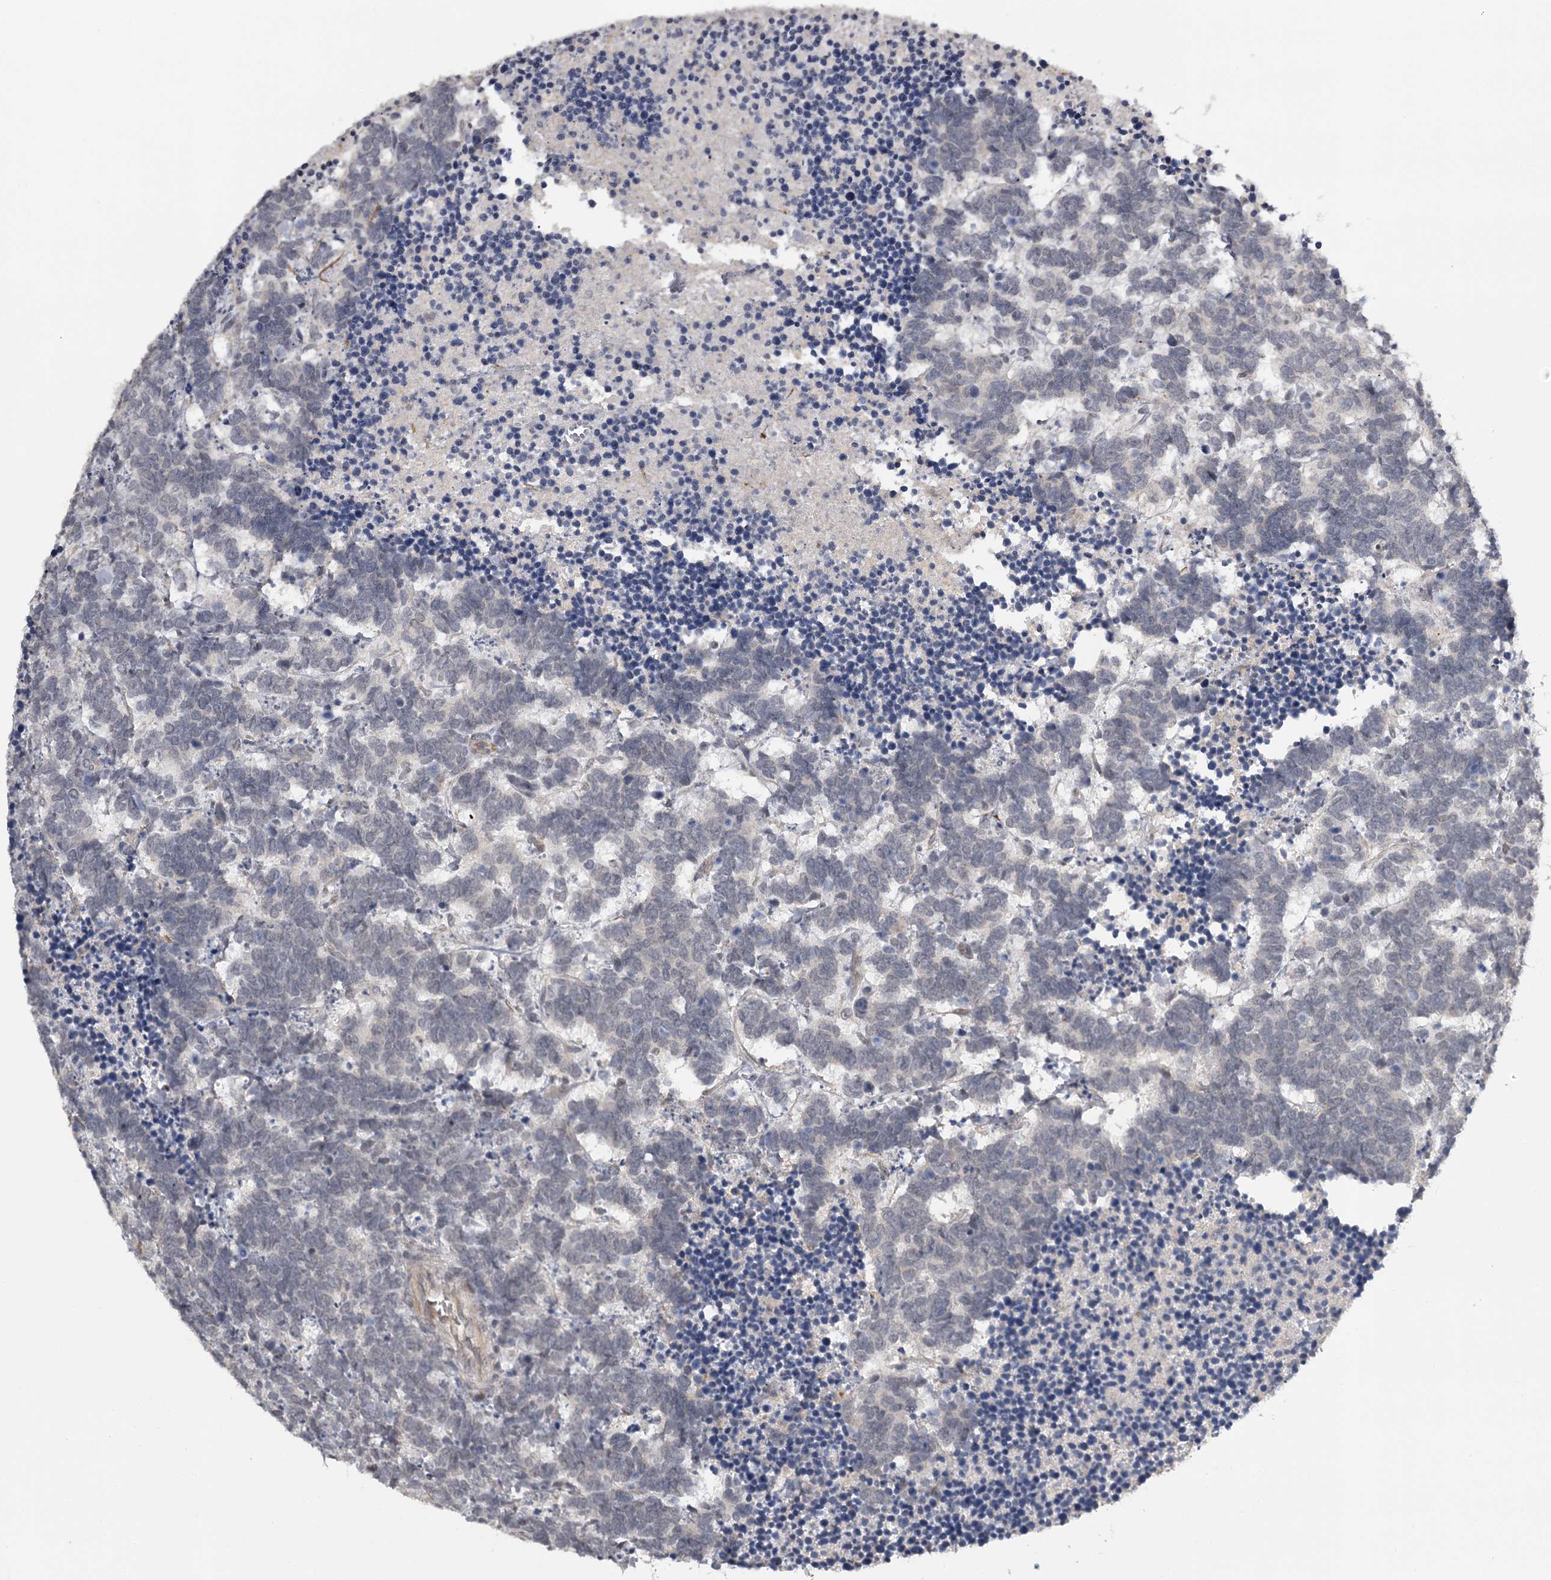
{"staining": {"intensity": "negative", "quantity": "none", "location": "none"}, "tissue": "carcinoid", "cell_type": "Tumor cells", "image_type": "cancer", "snomed": [{"axis": "morphology", "description": "Carcinoma, NOS"}, {"axis": "morphology", "description": "Carcinoid, malignant, NOS"}, {"axis": "topography", "description": "Urinary bladder"}], "caption": "An immunohistochemistry (IHC) histopathology image of carcinoid is shown. There is no staining in tumor cells of carcinoid.", "gene": "CWF19L2", "patient": {"sex": "male", "age": 57}}